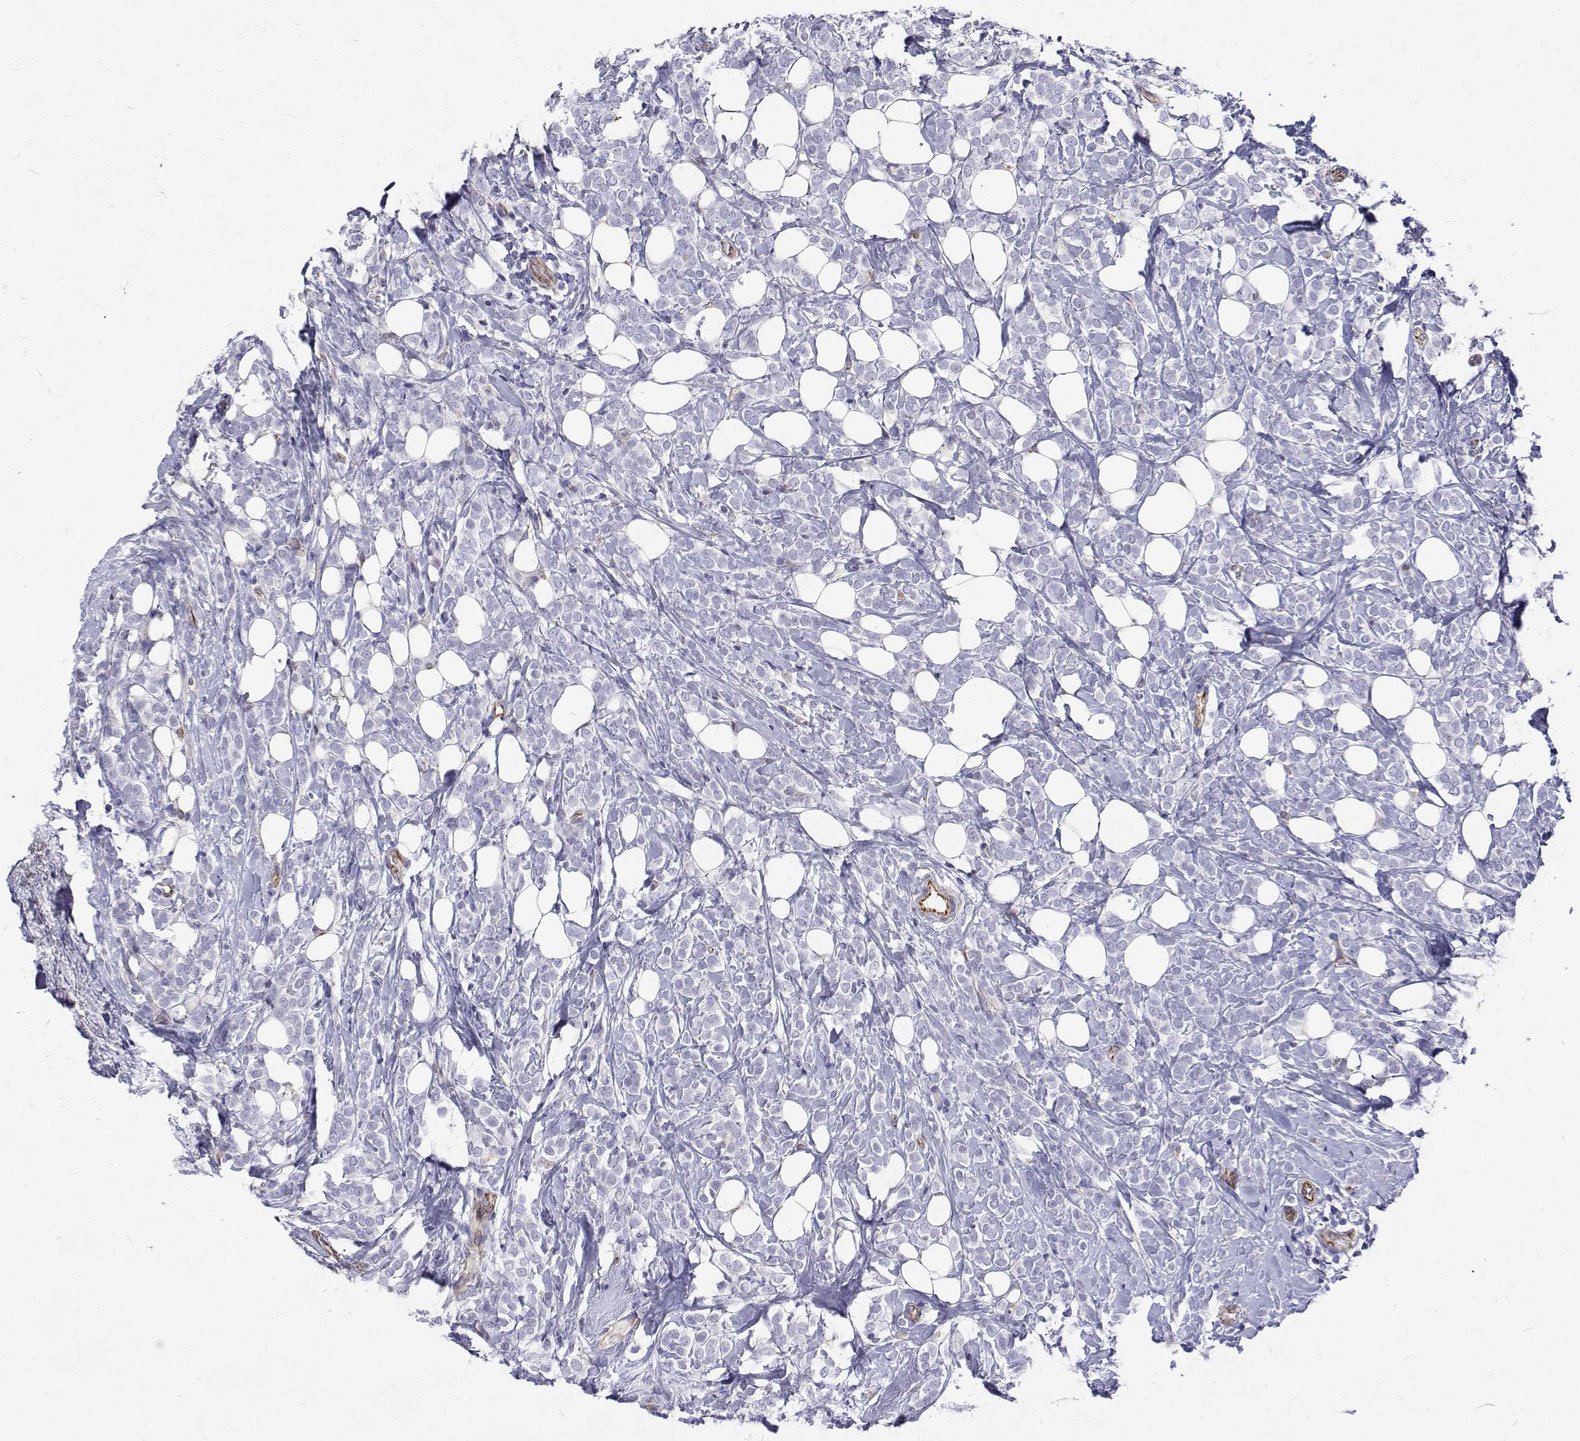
{"staining": {"intensity": "negative", "quantity": "none", "location": "none"}, "tissue": "breast cancer", "cell_type": "Tumor cells", "image_type": "cancer", "snomed": [{"axis": "morphology", "description": "Lobular carcinoma"}, {"axis": "topography", "description": "Breast"}], "caption": "Immunohistochemical staining of breast cancer shows no significant positivity in tumor cells.", "gene": "OPRPN", "patient": {"sex": "female", "age": 49}}